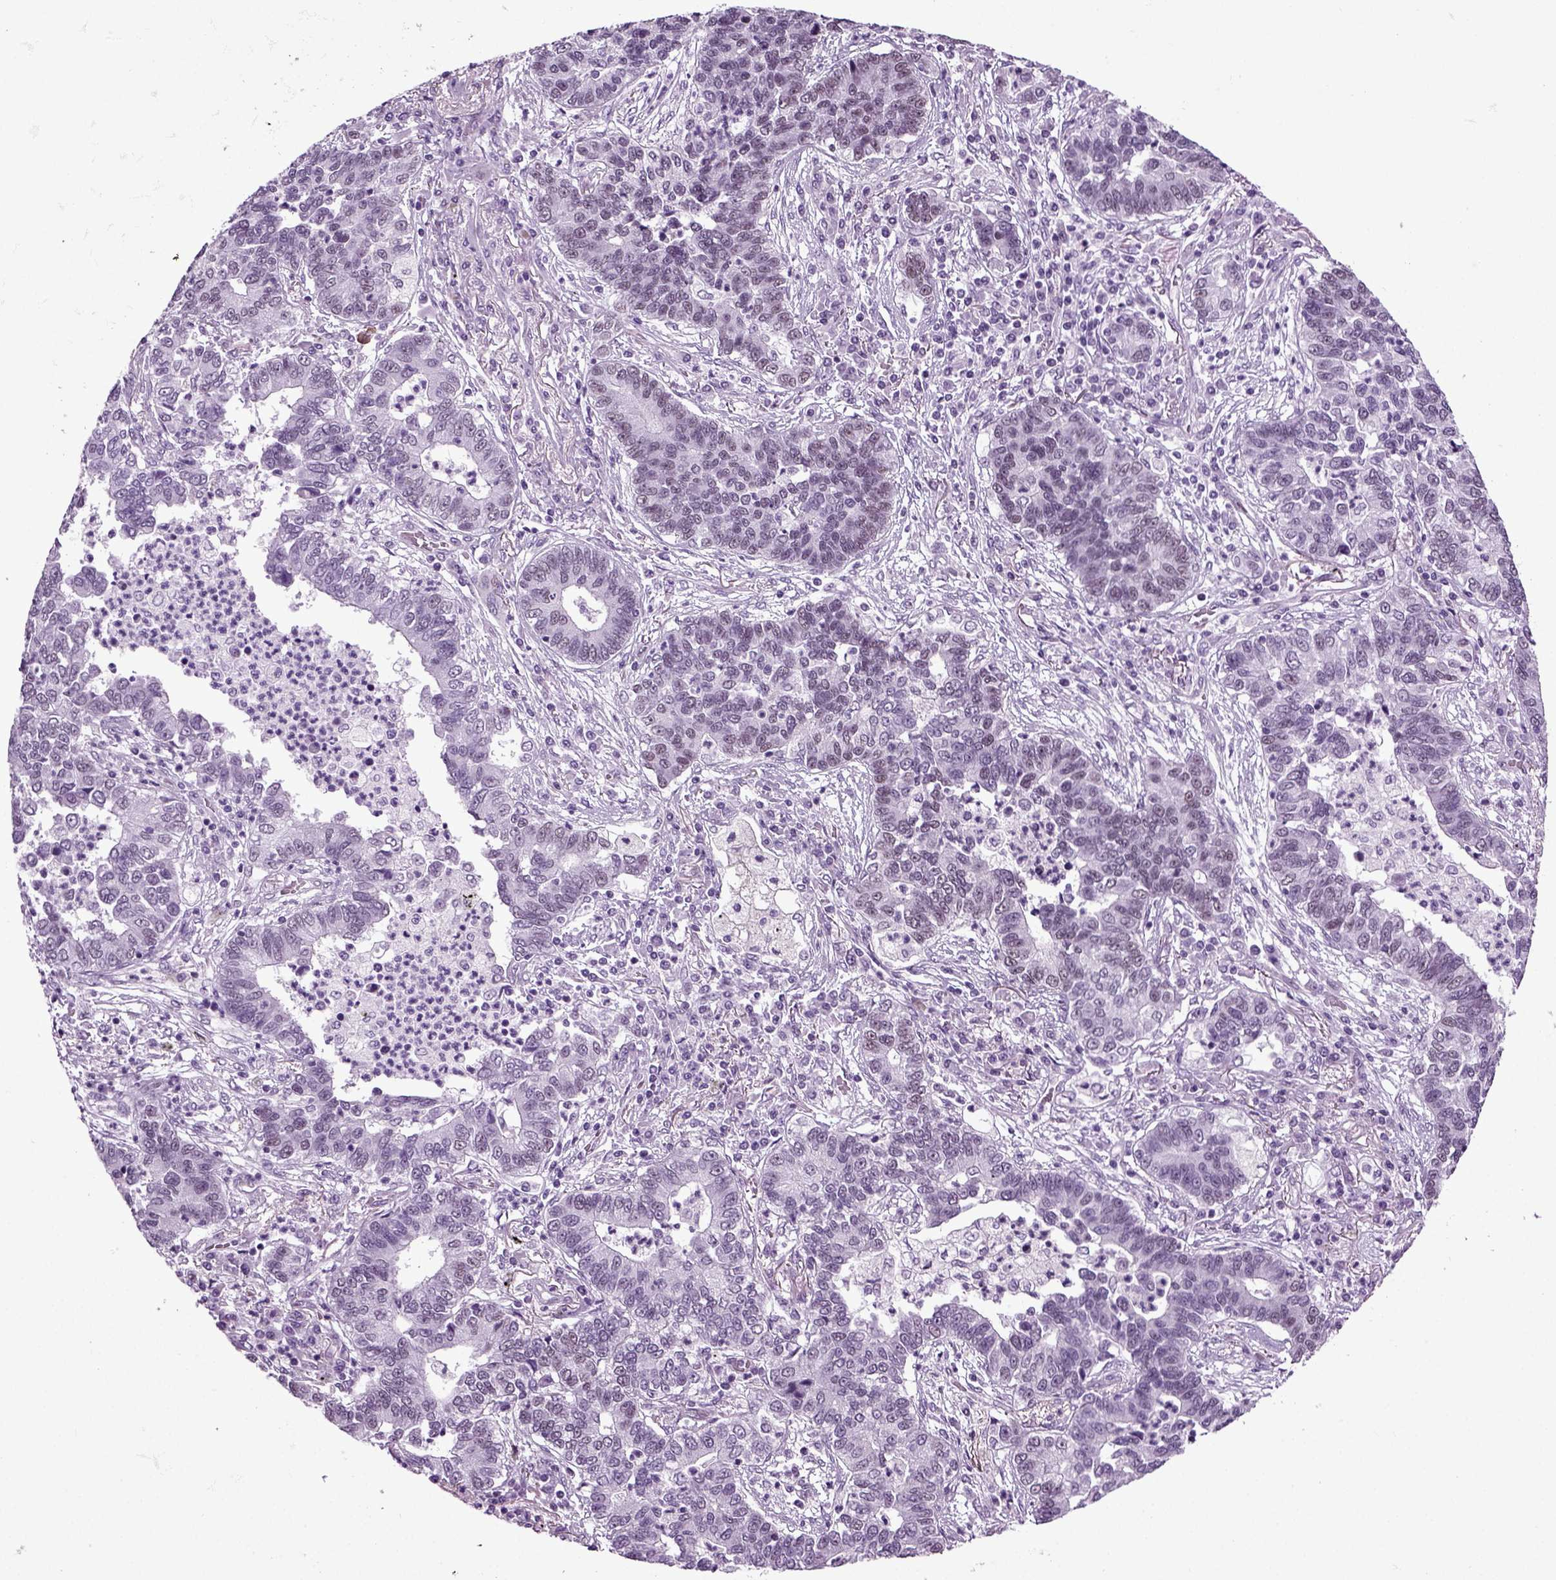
{"staining": {"intensity": "negative", "quantity": "none", "location": "none"}, "tissue": "lung cancer", "cell_type": "Tumor cells", "image_type": "cancer", "snomed": [{"axis": "morphology", "description": "Adenocarcinoma, NOS"}, {"axis": "topography", "description": "Lung"}], "caption": "Immunohistochemistry of human lung adenocarcinoma exhibits no expression in tumor cells. (DAB (3,3'-diaminobenzidine) immunohistochemistry with hematoxylin counter stain).", "gene": "RFX3", "patient": {"sex": "female", "age": 57}}